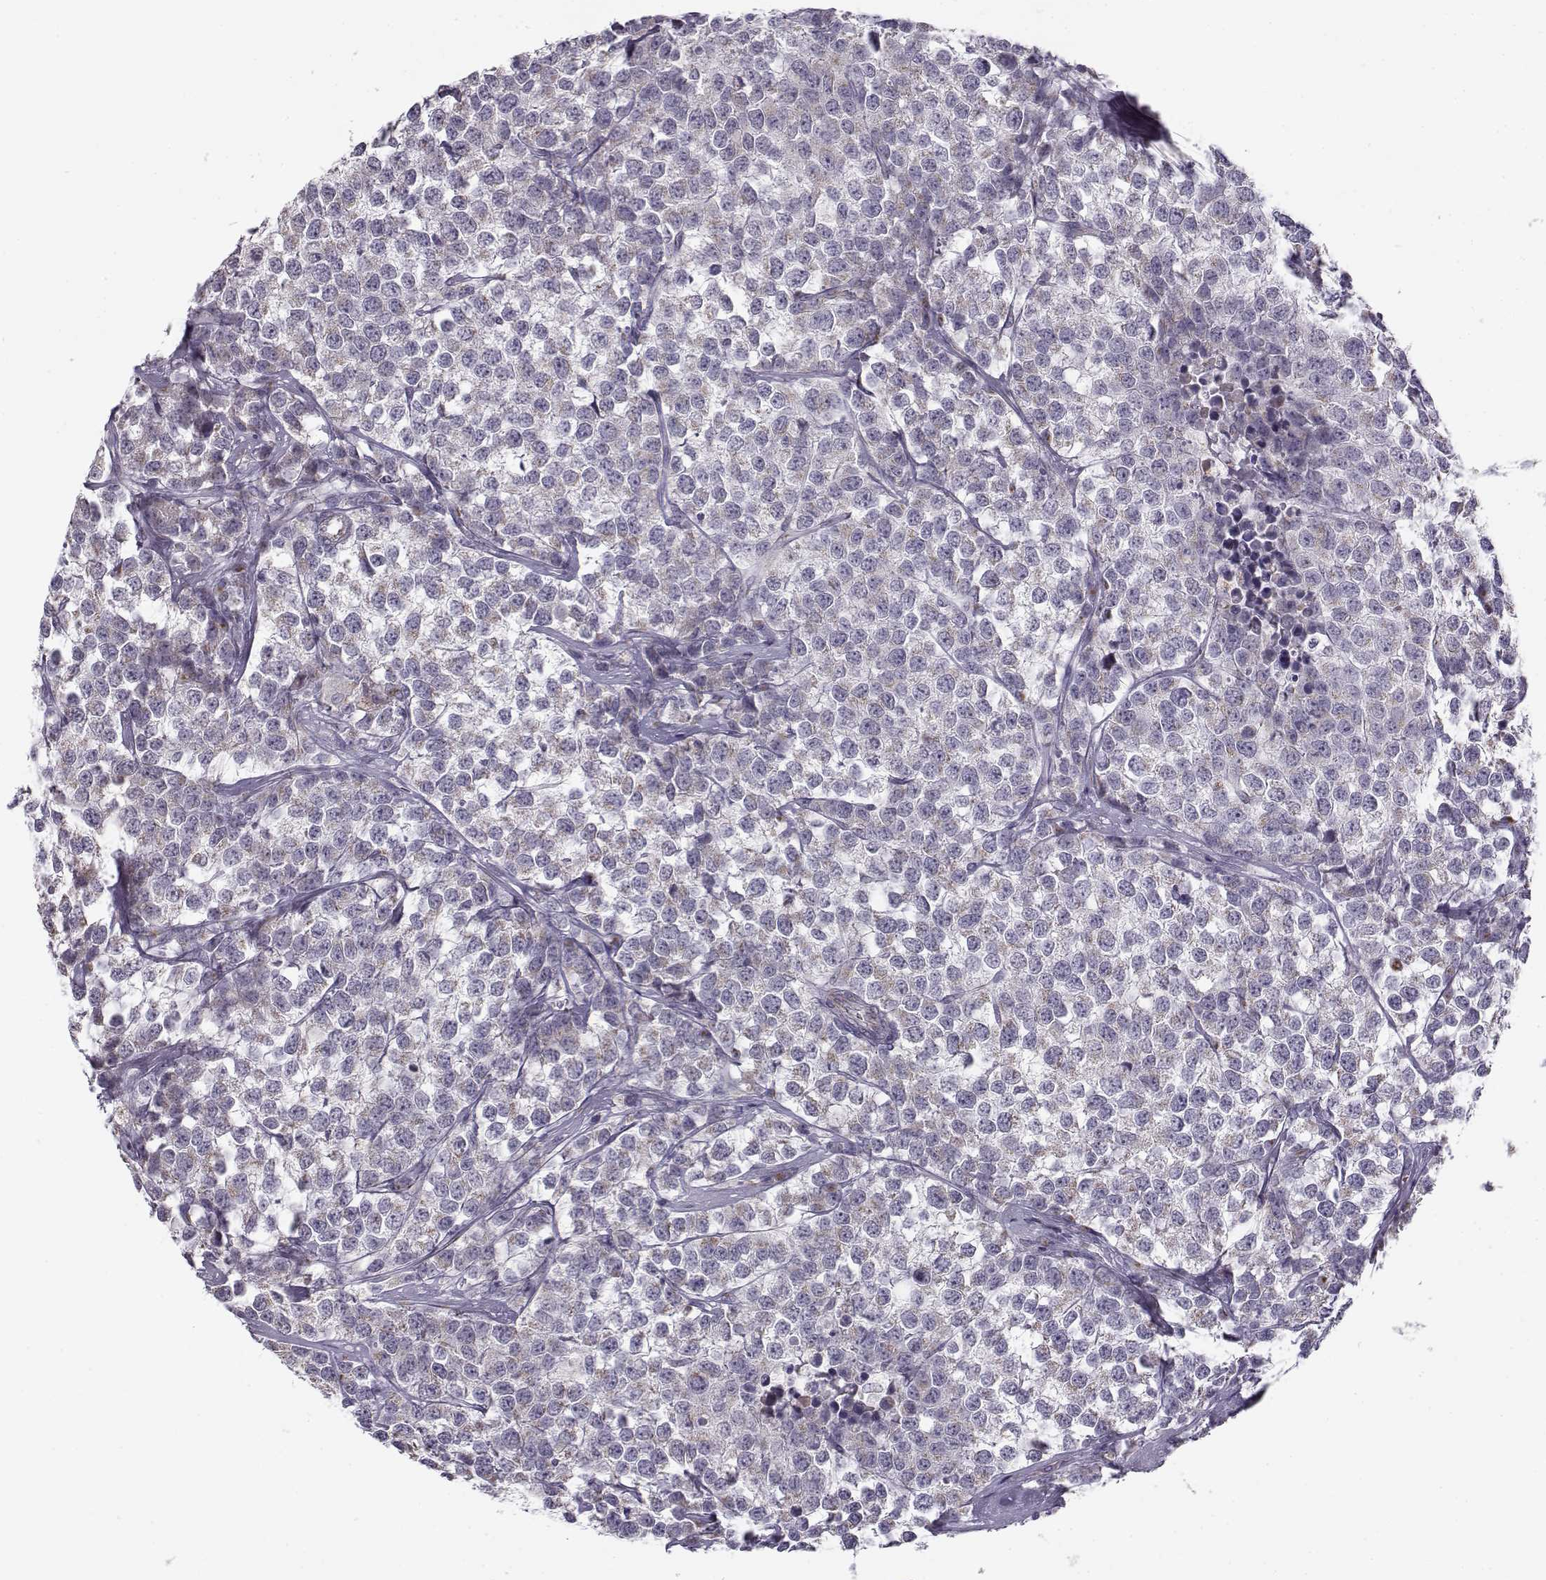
{"staining": {"intensity": "weak", "quantity": "25%-75%", "location": "cytoplasmic/membranous"}, "tissue": "testis cancer", "cell_type": "Tumor cells", "image_type": "cancer", "snomed": [{"axis": "morphology", "description": "Seminoma, NOS"}, {"axis": "topography", "description": "Testis"}], "caption": "The immunohistochemical stain shows weak cytoplasmic/membranous expression in tumor cells of testis seminoma tissue.", "gene": "SLC4A5", "patient": {"sex": "male", "age": 59}}